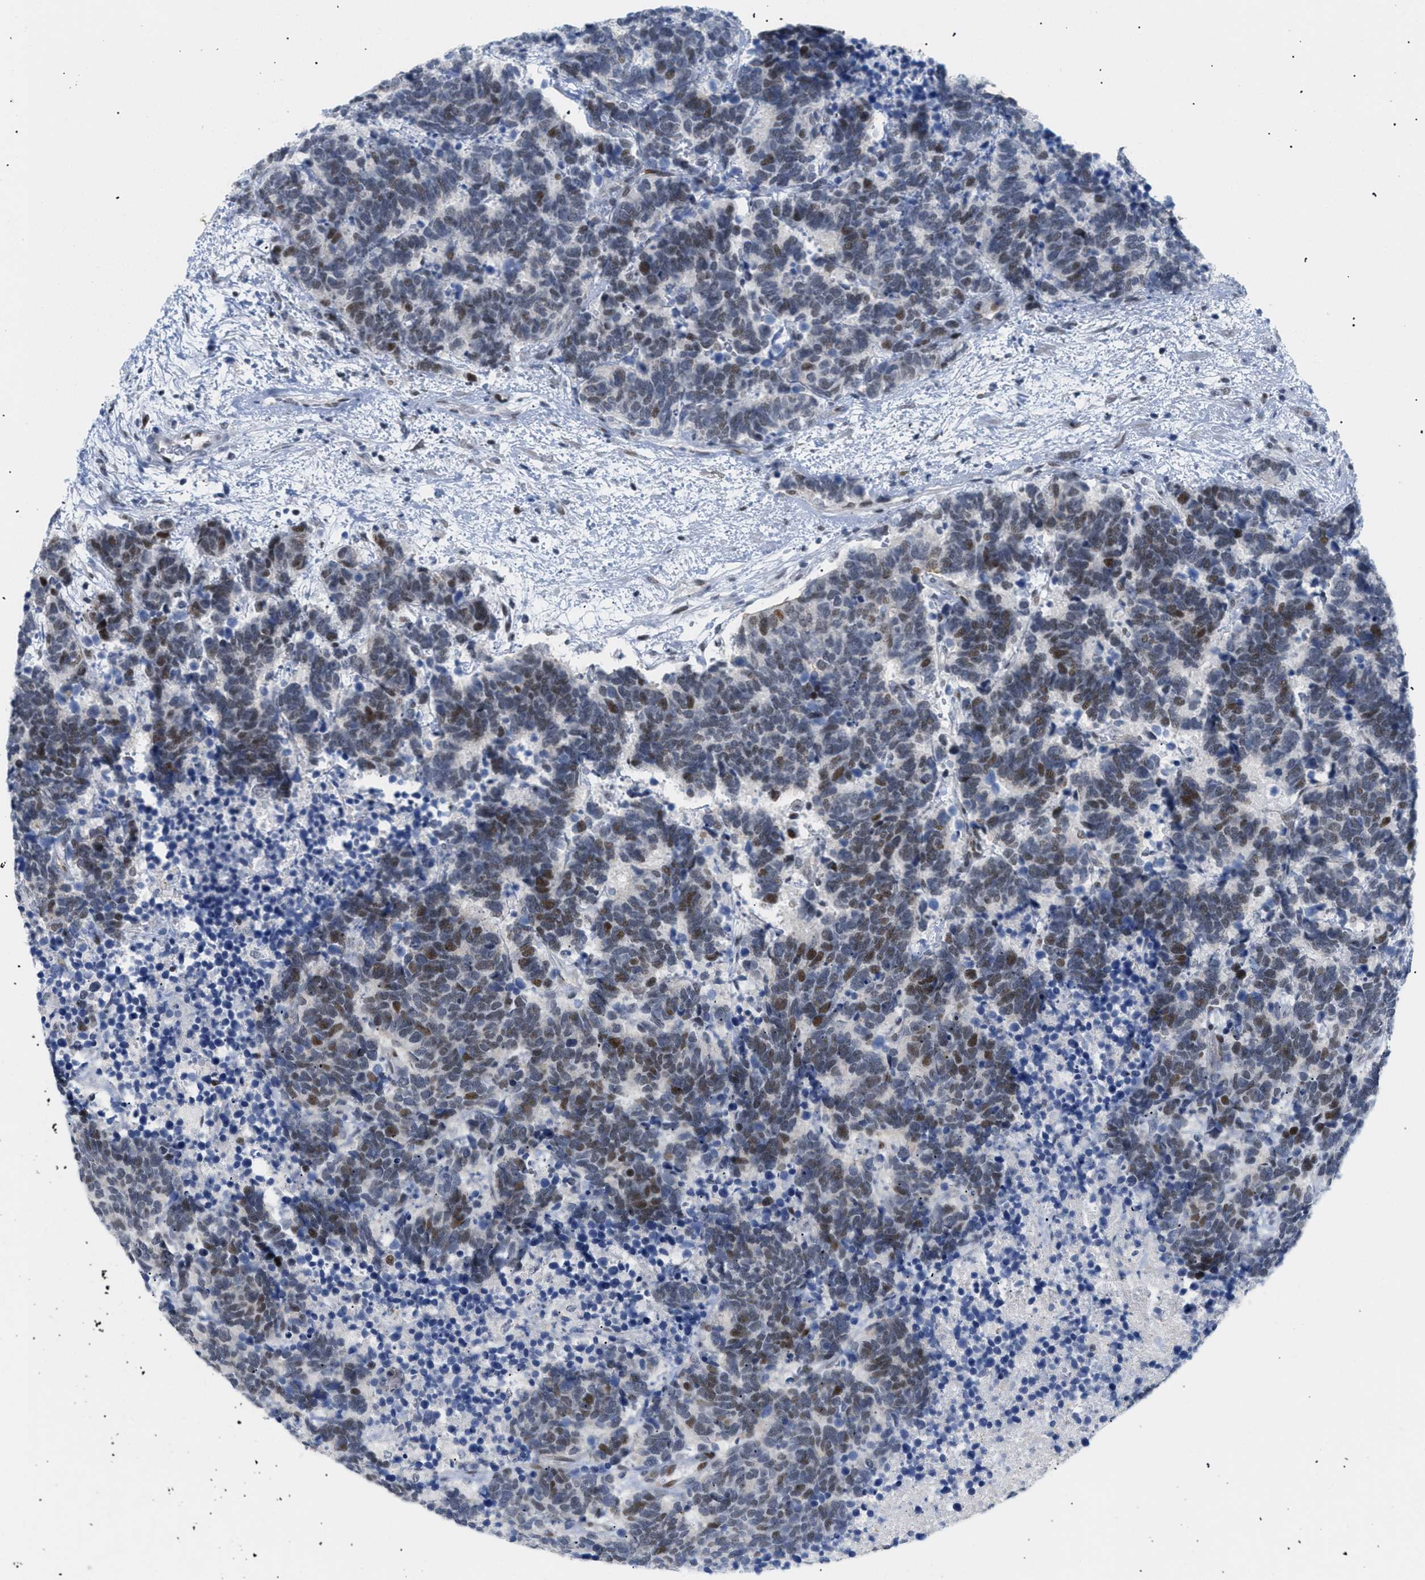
{"staining": {"intensity": "moderate", "quantity": "25%-75%", "location": "nuclear"}, "tissue": "carcinoid", "cell_type": "Tumor cells", "image_type": "cancer", "snomed": [{"axis": "morphology", "description": "Carcinoma, NOS"}, {"axis": "morphology", "description": "Carcinoid, malignant, NOS"}, {"axis": "topography", "description": "Urinary bladder"}], "caption": "Protein expression analysis of carcinoid displays moderate nuclear staining in approximately 25%-75% of tumor cells.", "gene": "MED1", "patient": {"sex": "male", "age": 57}}